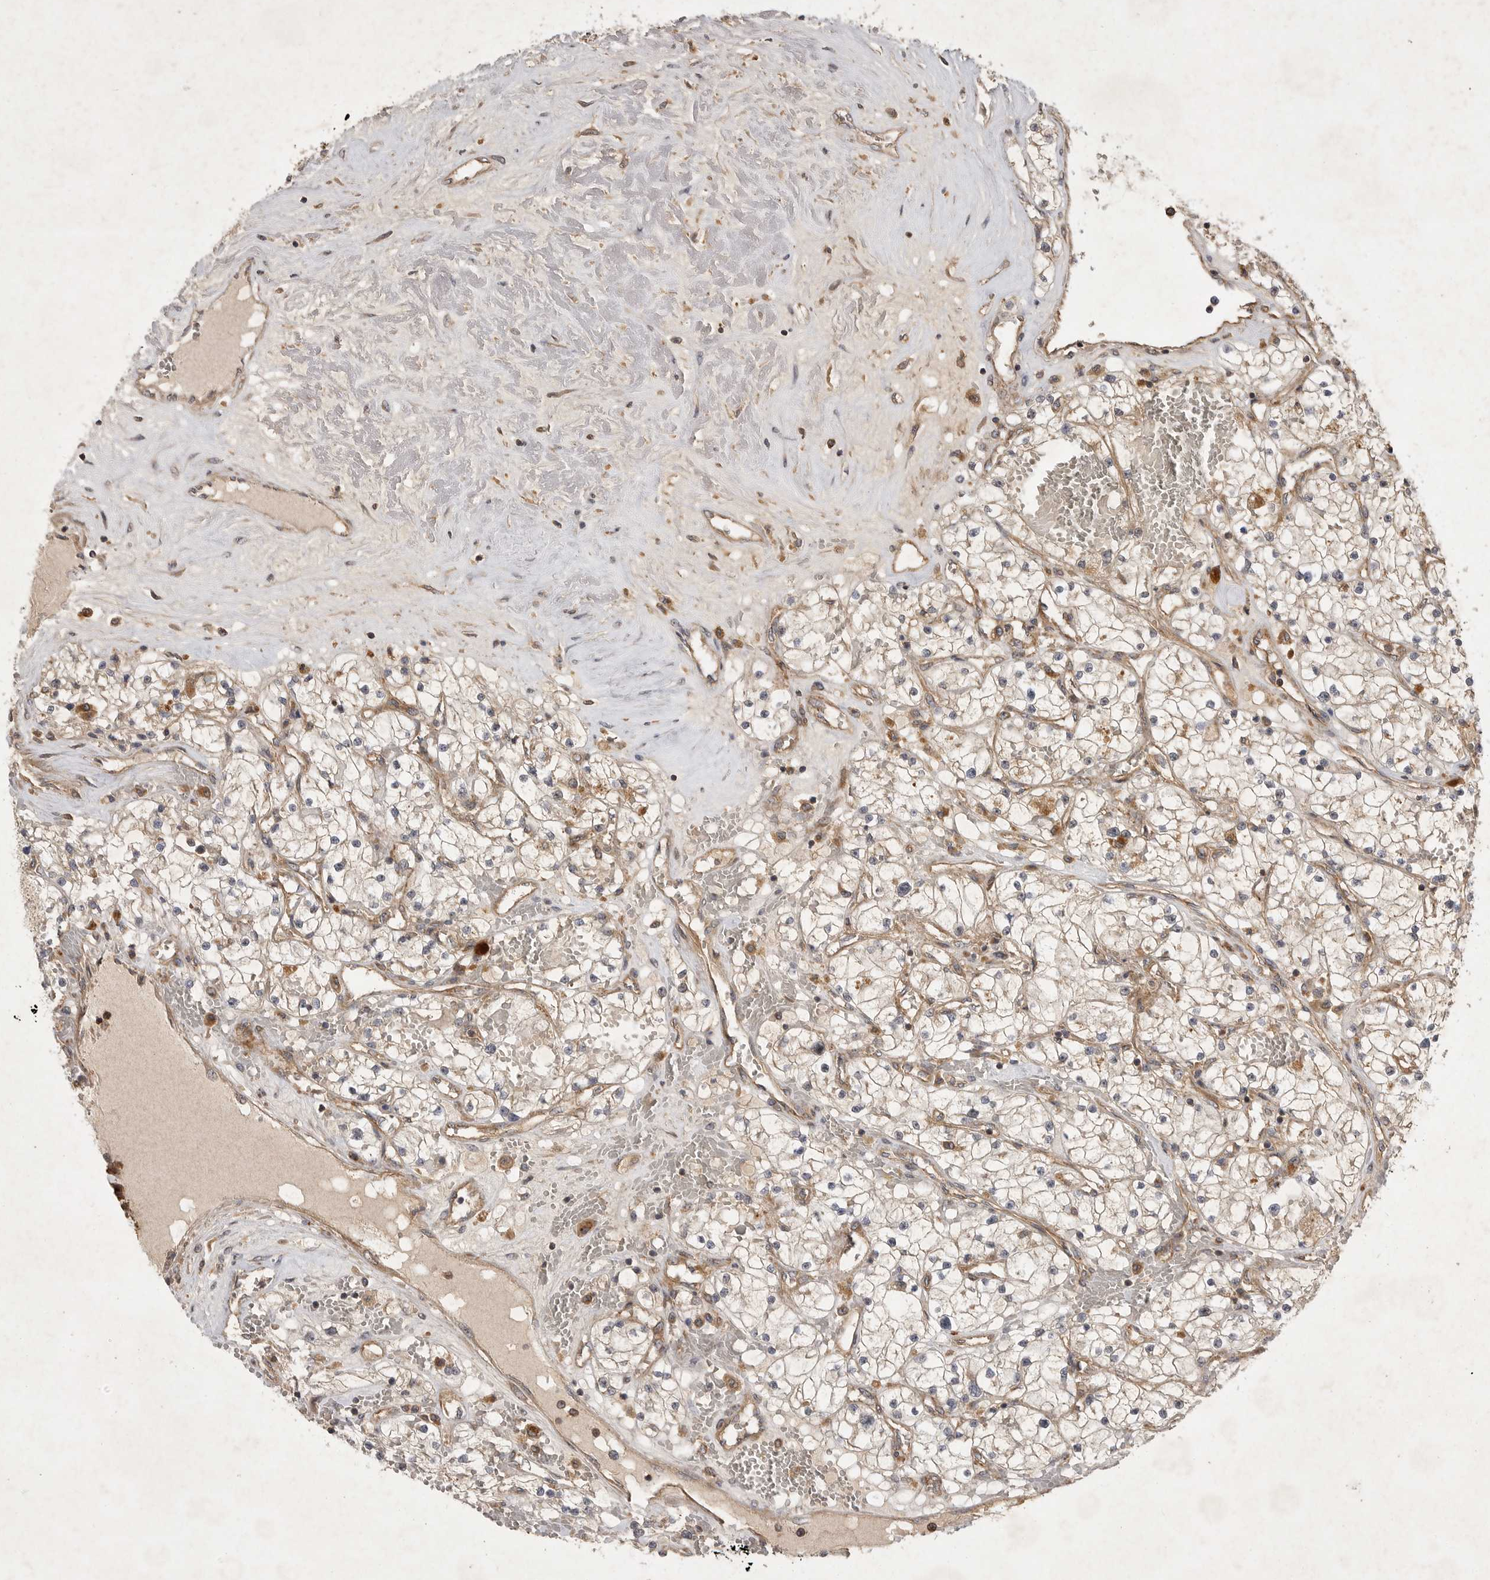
{"staining": {"intensity": "weak", "quantity": ">75%", "location": "cytoplasmic/membranous"}, "tissue": "renal cancer", "cell_type": "Tumor cells", "image_type": "cancer", "snomed": [{"axis": "morphology", "description": "Normal tissue, NOS"}, {"axis": "morphology", "description": "Adenocarcinoma, NOS"}, {"axis": "topography", "description": "Kidney"}], "caption": "A micrograph showing weak cytoplasmic/membranous staining in approximately >75% of tumor cells in adenocarcinoma (renal), as visualized by brown immunohistochemical staining.", "gene": "ZNF232", "patient": {"sex": "male", "age": 68}}